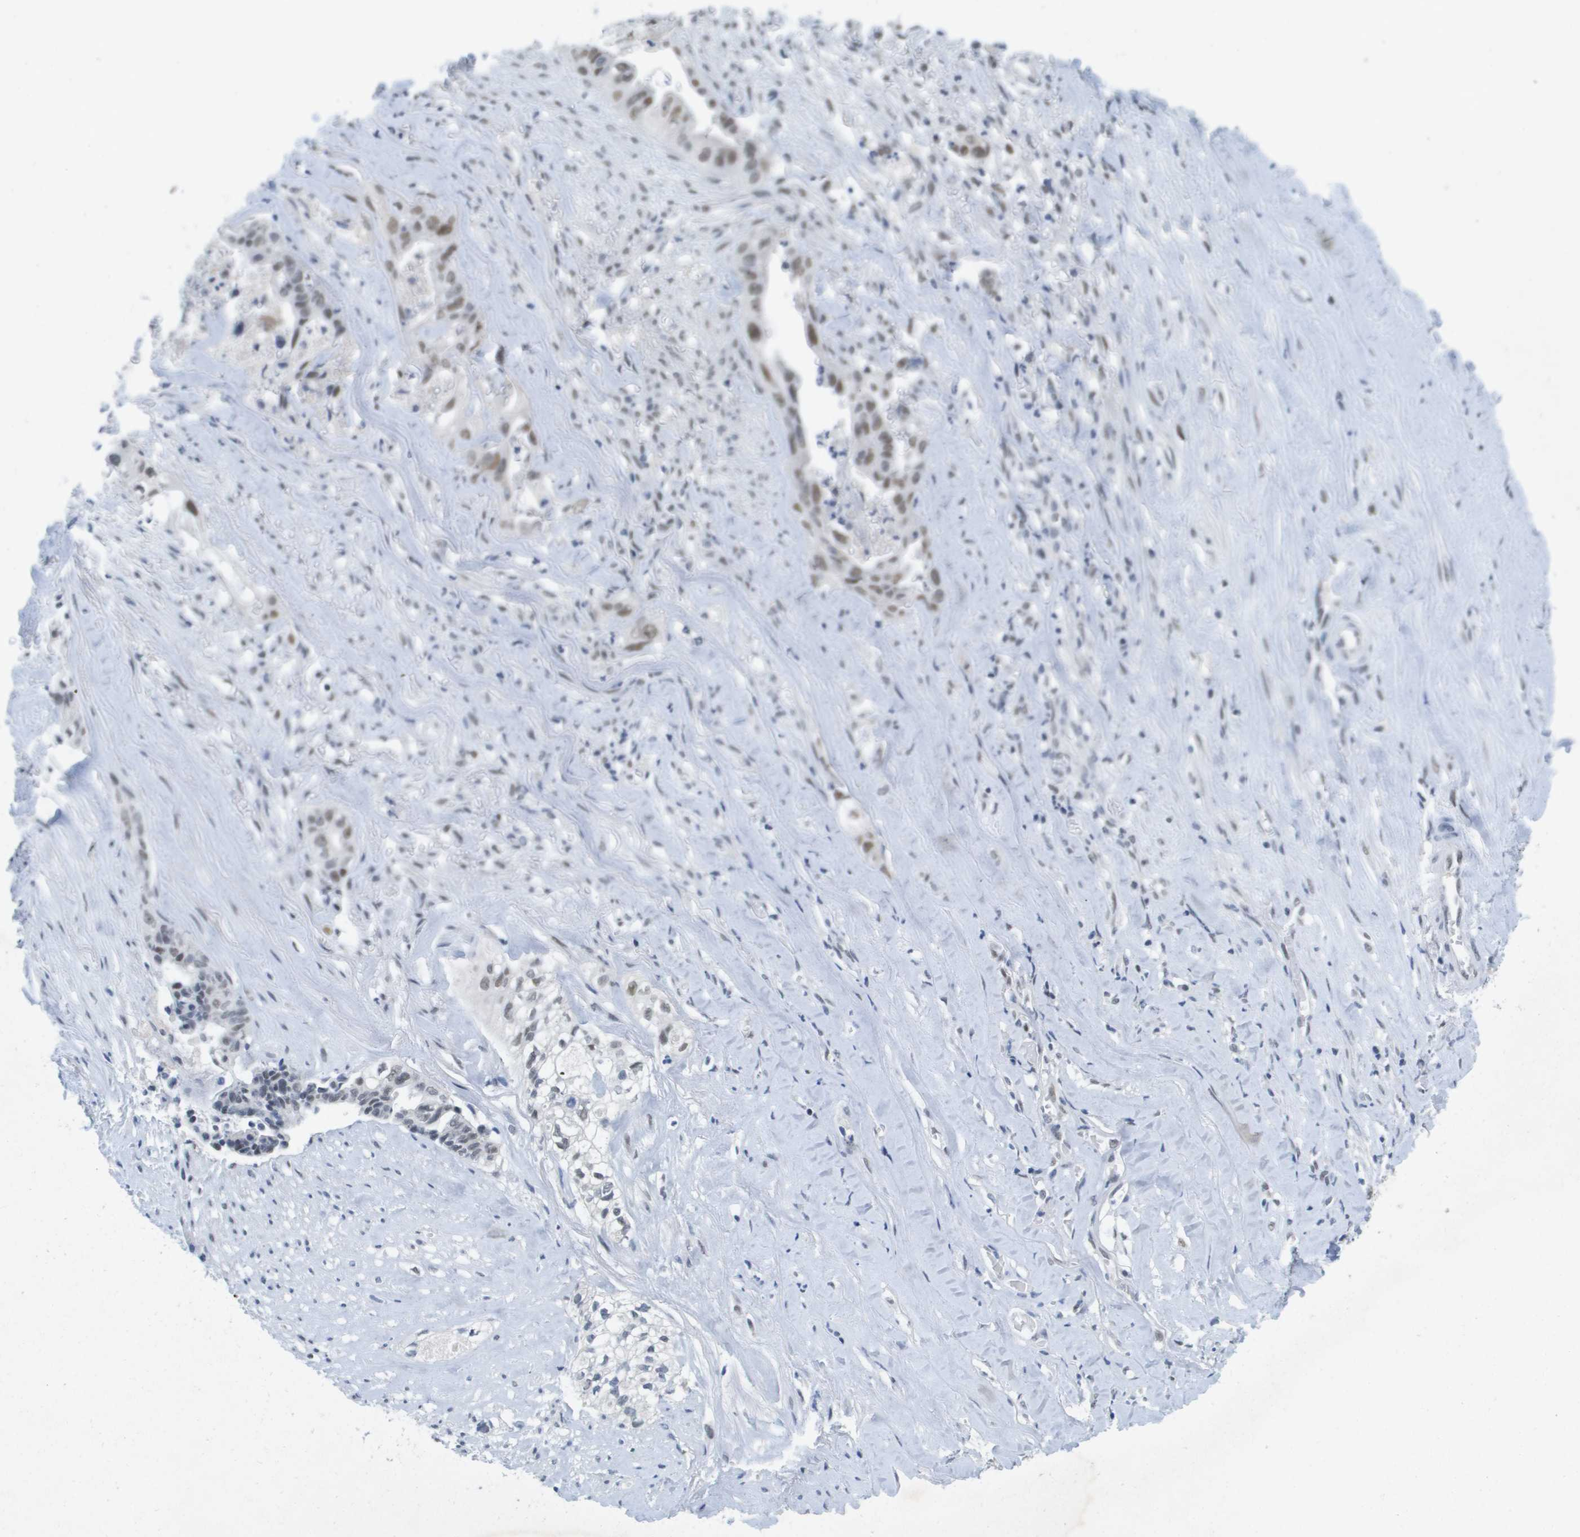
{"staining": {"intensity": "moderate", "quantity": "25%-75%", "location": "nuclear"}, "tissue": "liver cancer", "cell_type": "Tumor cells", "image_type": "cancer", "snomed": [{"axis": "morphology", "description": "Cholangiocarcinoma"}, {"axis": "topography", "description": "Liver"}], "caption": "IHC staining of cholangiocarcinoma (liver), which demonstrates medium levels of moderate nuclear positivity in about 25%-75% of tumor cells indicating moderate nuclear protein expression. The staining was performed using DAB (3,3'-diaminobenzidine) (brown) for protein detection and nuclei were counterstained in hematoxylin (blue).", "gene": "TP53RK", "patient": {"sex": "female", "age": 70}}